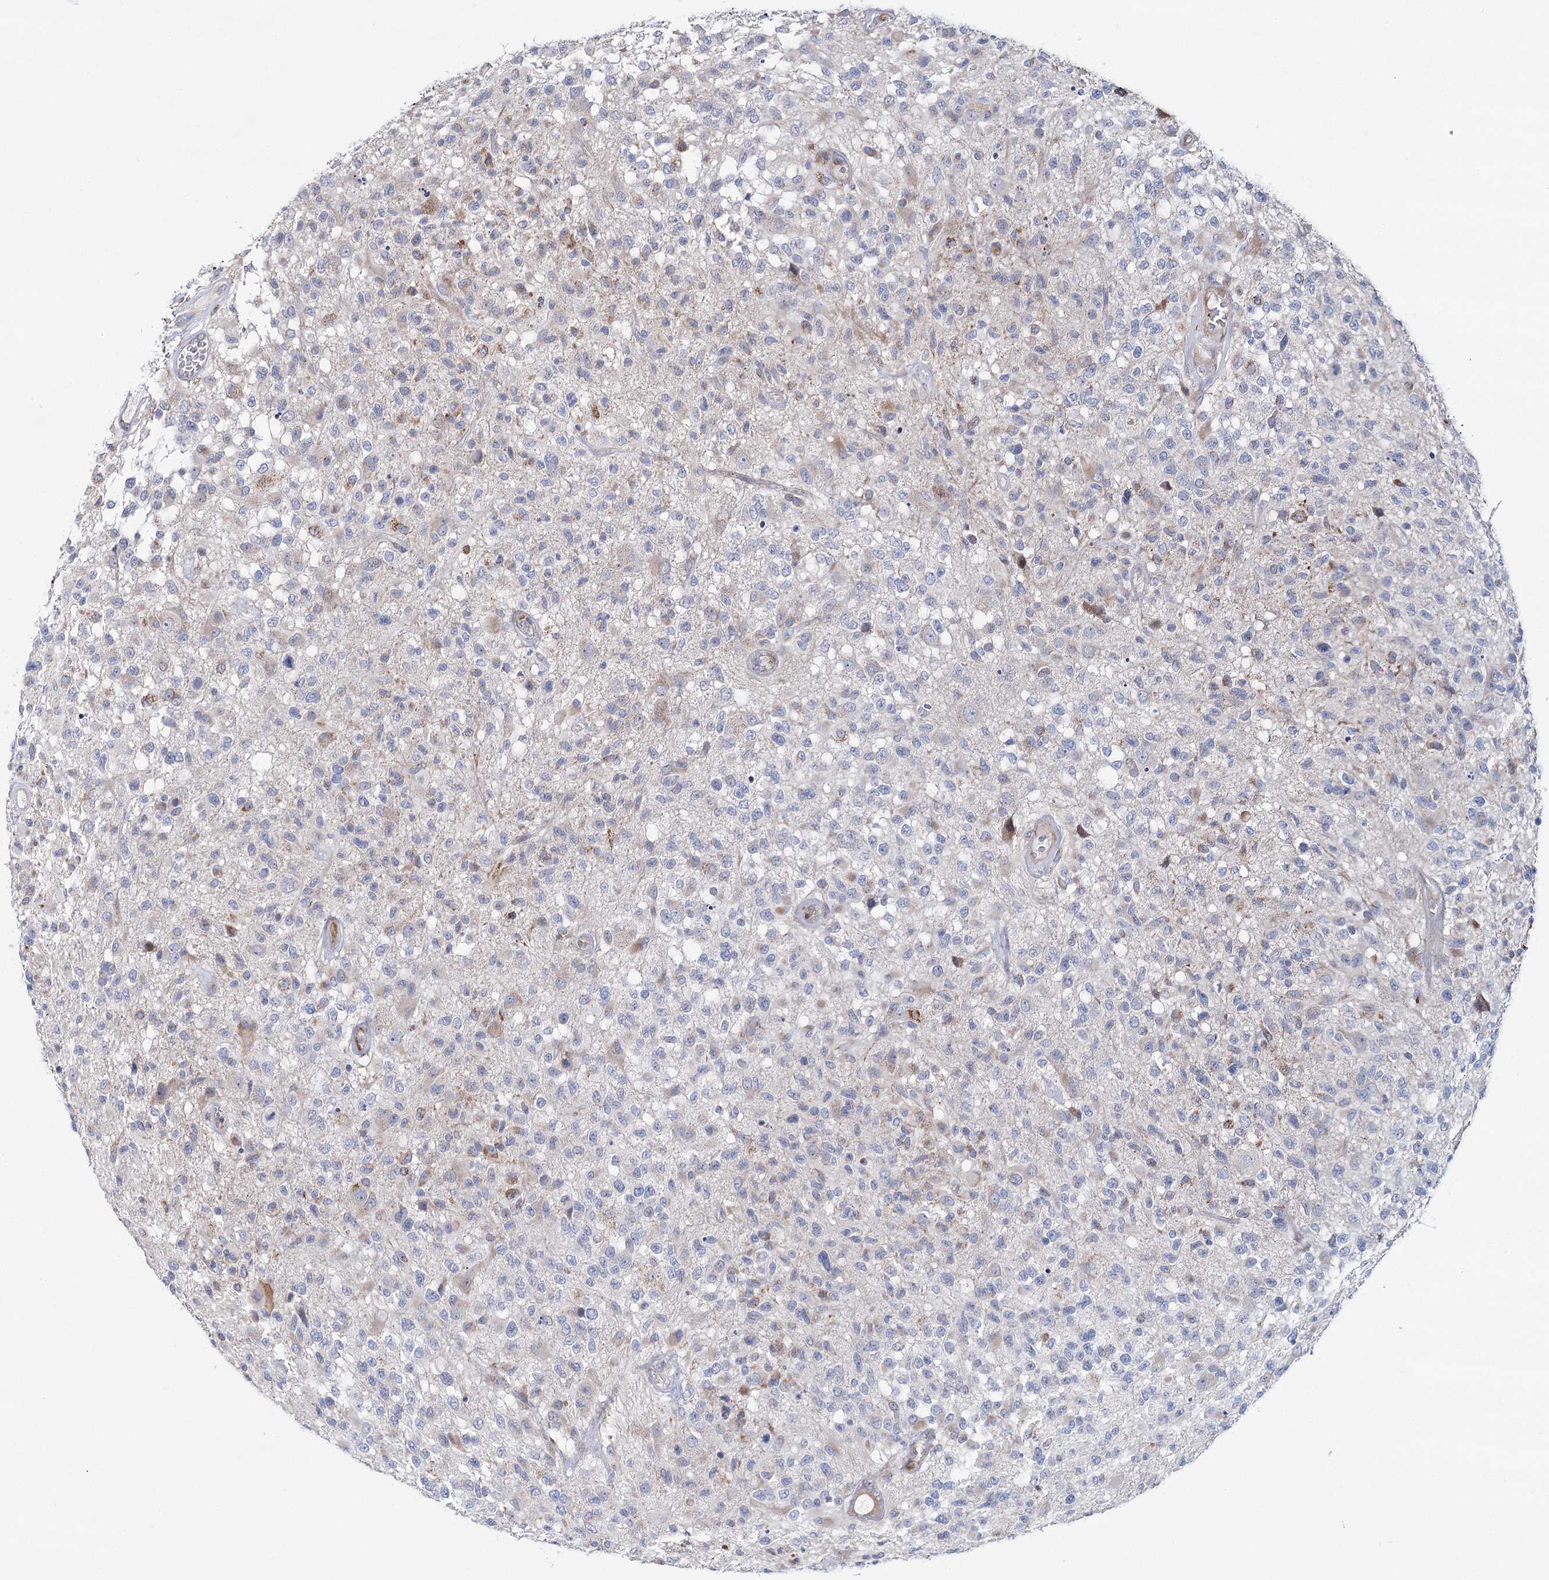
{"staining": {"intensity": "negative", "quantity": "none", "location": "none"}, "tissue": "glioma", "cell_type": "Tumor cells", "image_type": "cancer", "snomed": [{"axis": "morphology", "description": "Glioma, malignant, High grade"}, {"axis": "morphology", "description": "Glioblastoma, NOS"}, {"axis": "topography", "description": "Brain"}], "caption": "A high-resolution micrograph shows immunohistochemistry (IHC) staining of high-grade glioma (malignant), which demonstrates no significant staining in tumor cells. The staining is performed using DAB (3,3'-diaminobenzidine) brown chromogen with nuclei counter-stained in using hematoxylin.", "gene": "CPLANE1", "patient": {"sex": "male", "age": 60}}